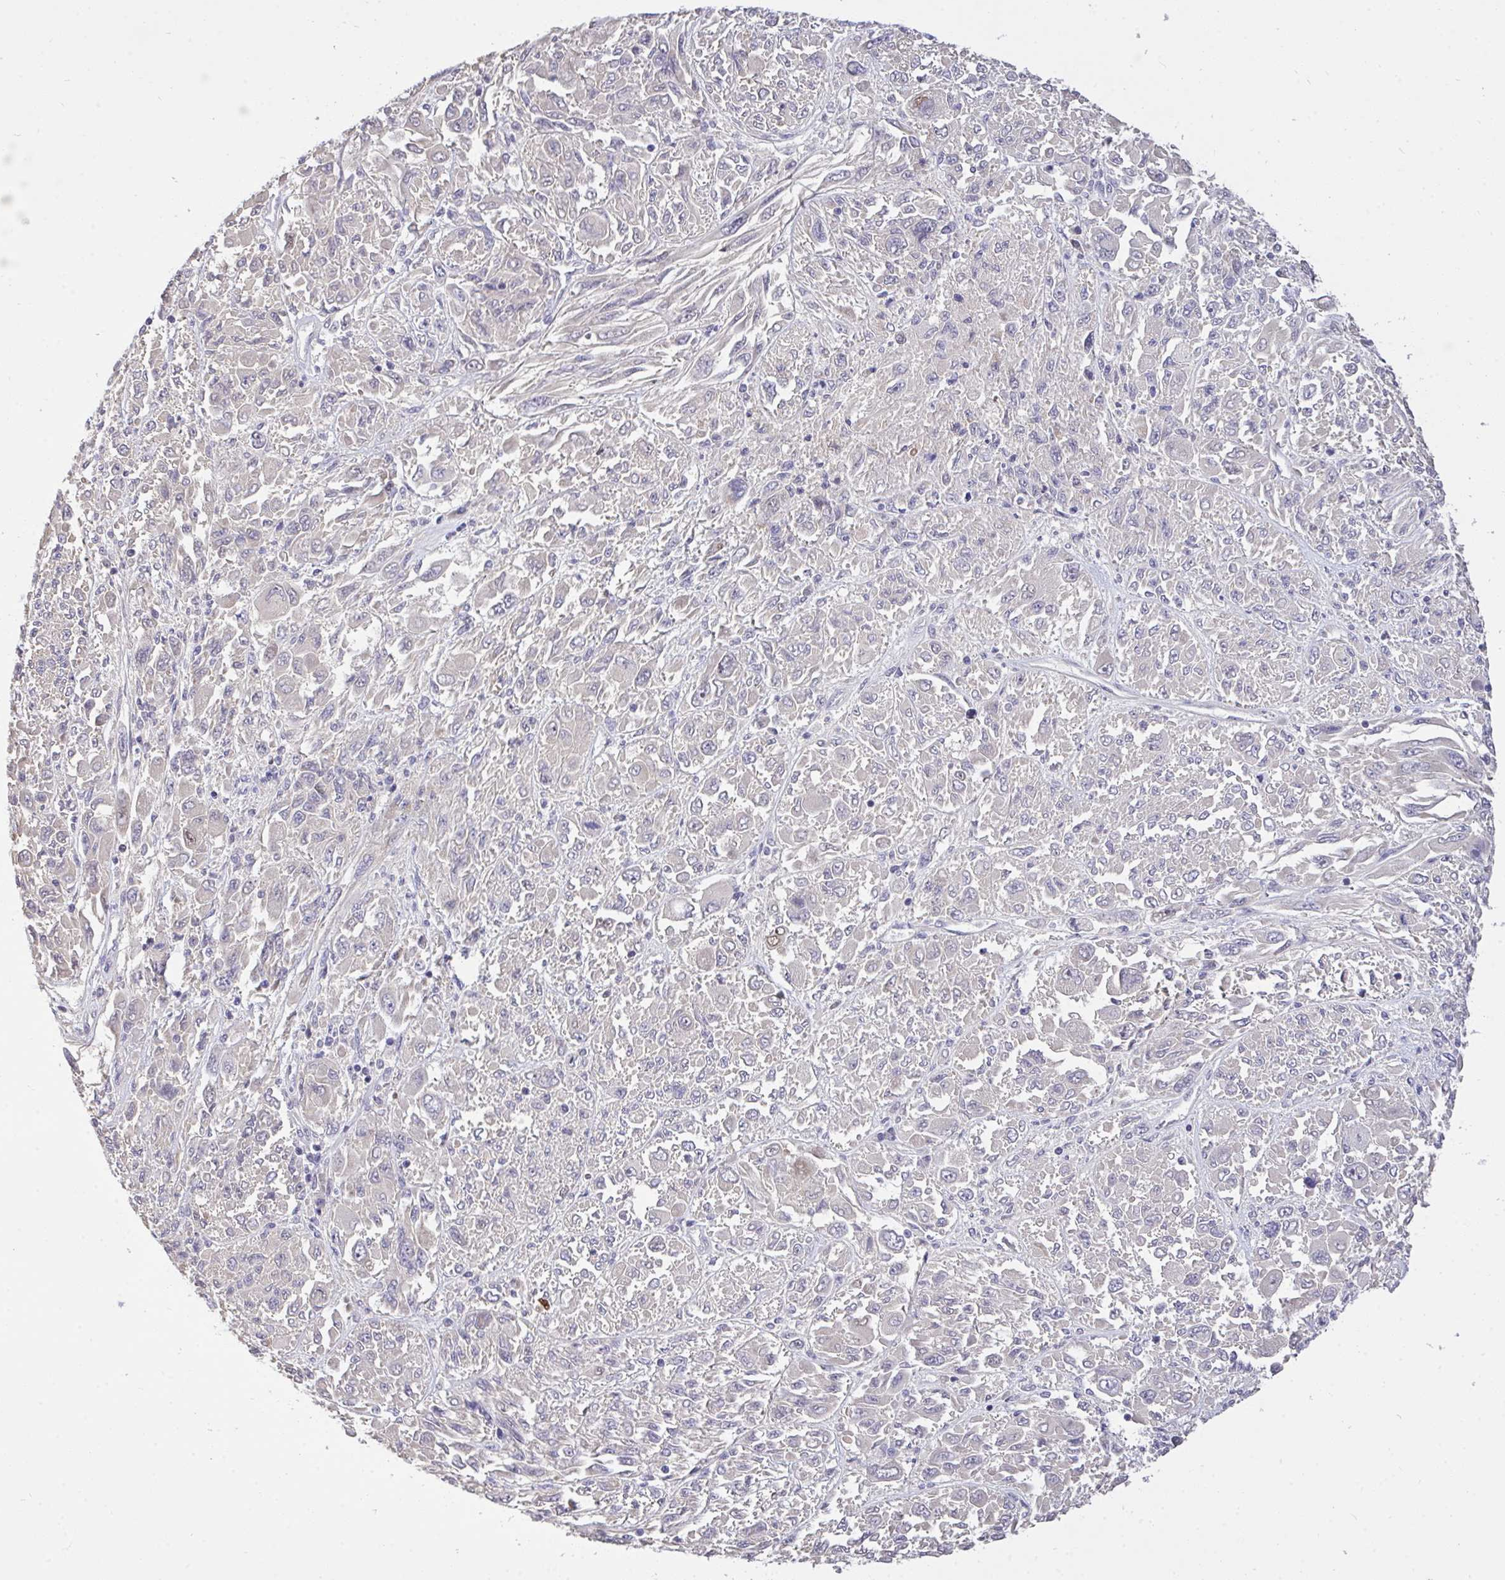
{"staining": {"intensity": "negative", "quantity": "none", "location": "none"}, "tissue": "melanoma", "cell_type": "Tumor cells", "image_type": "cancer", "snomed": [{"axis": "morphology", "description": "Malignant melanoma, NOS"}, {"axis": "topography", "description": "Skin"}], "caption": "DAB (3,3'-diaminobenzidine) immunohistochemical staining of human malignant melanoma exhibits no significant expression in tumor cells.", "gene": "C19orf54", "patient": {"sex": "female", "age": 91}}